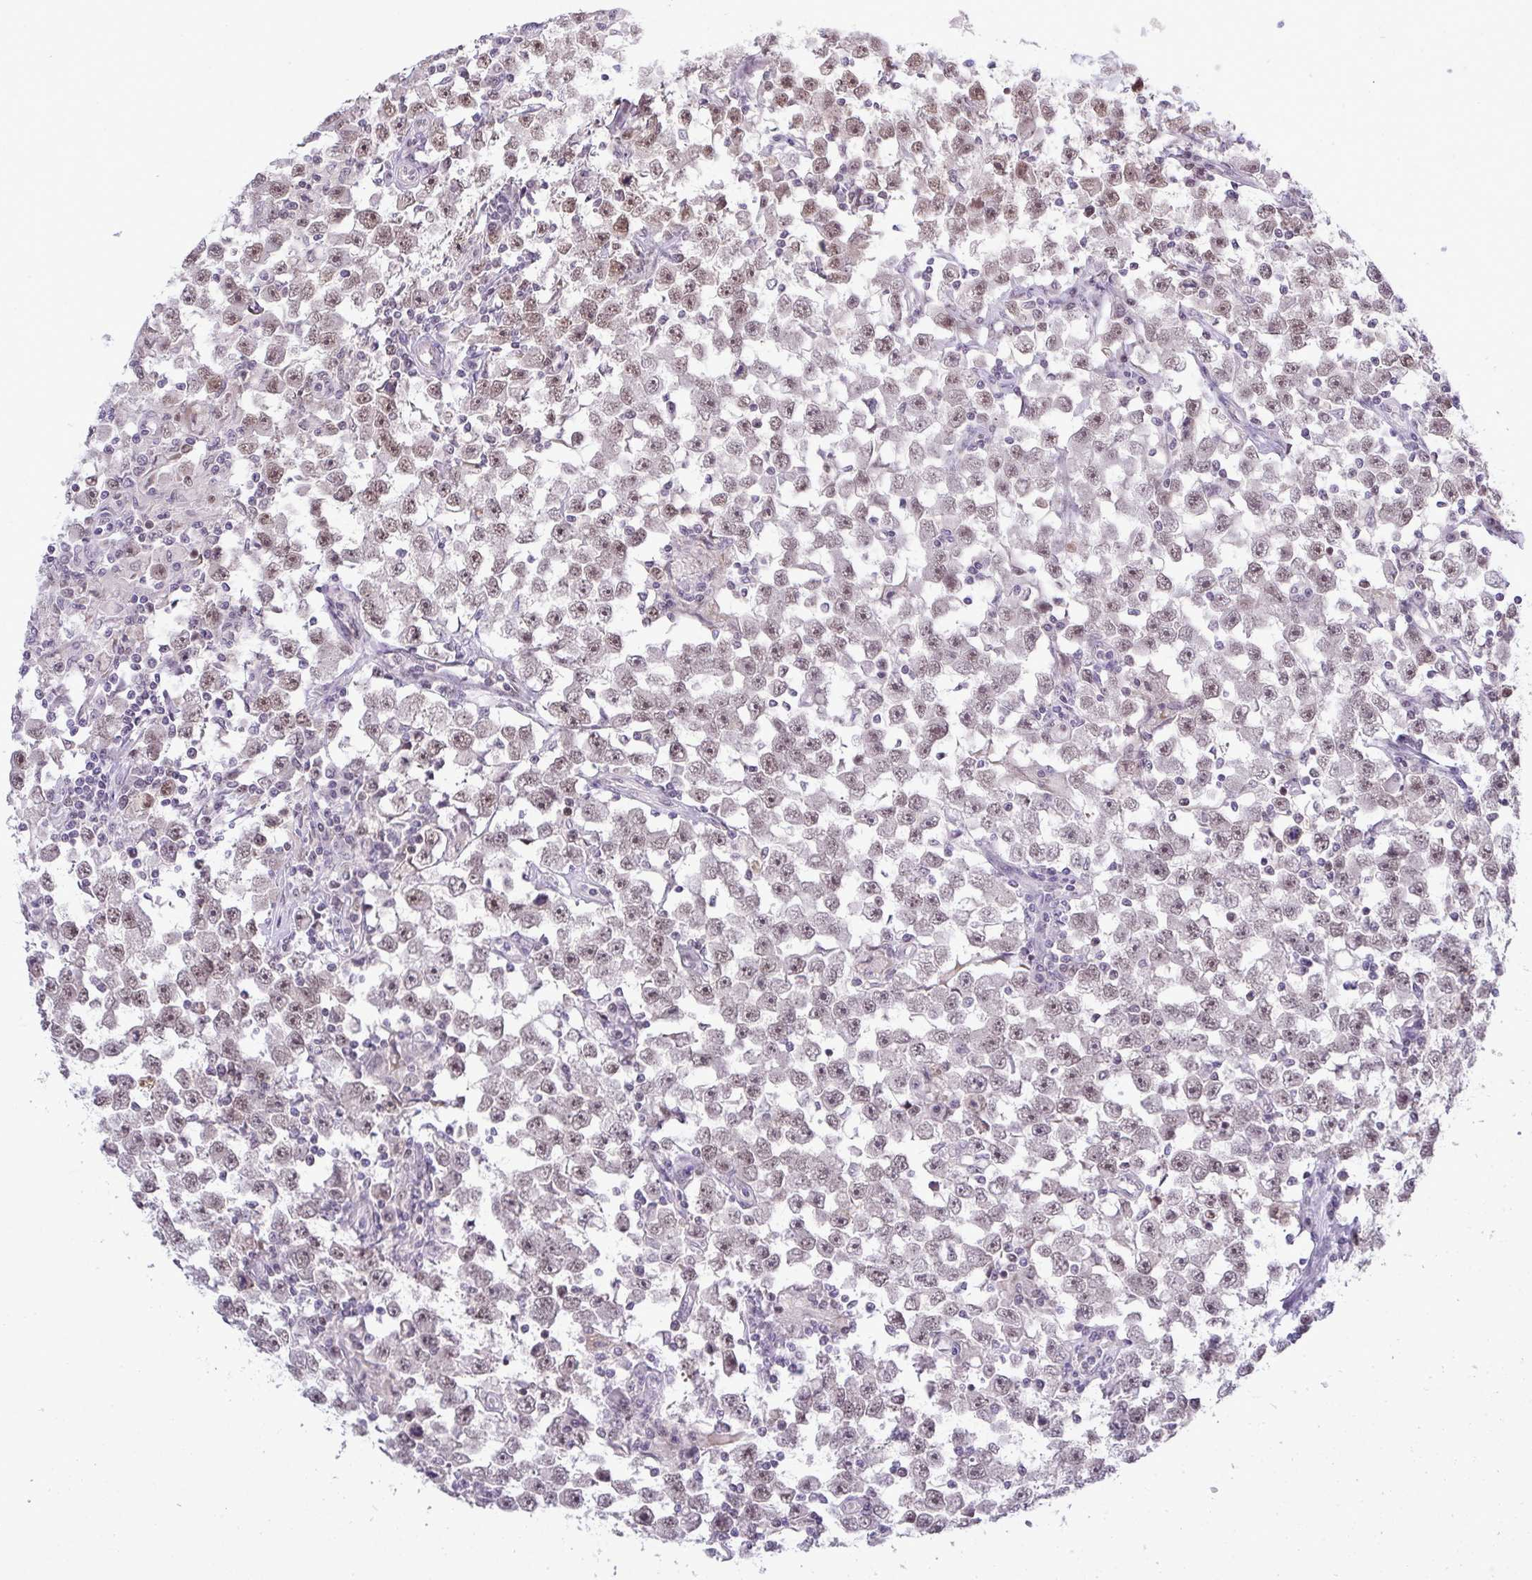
{"staining": {"intensity": "moderate", "quantity": "25%-75%", "location": "nuclear"}, "tissue": "testis cancer", "cell_type": "Tumor cells", "image_type": "cancer", "snomed": [{"axis": "morphology", "description": "Seminoma, NOS"}, {"axis": "topography", "description": "Testis"}], "caption": "Human testis cancer (seminoma) stained for a protein (brown) demonstrates moderate nuclear positive staining in about 25%-75% of tumor cells.", "gene": "RFC4", "patient": {"sex": "male", "age": 33}}